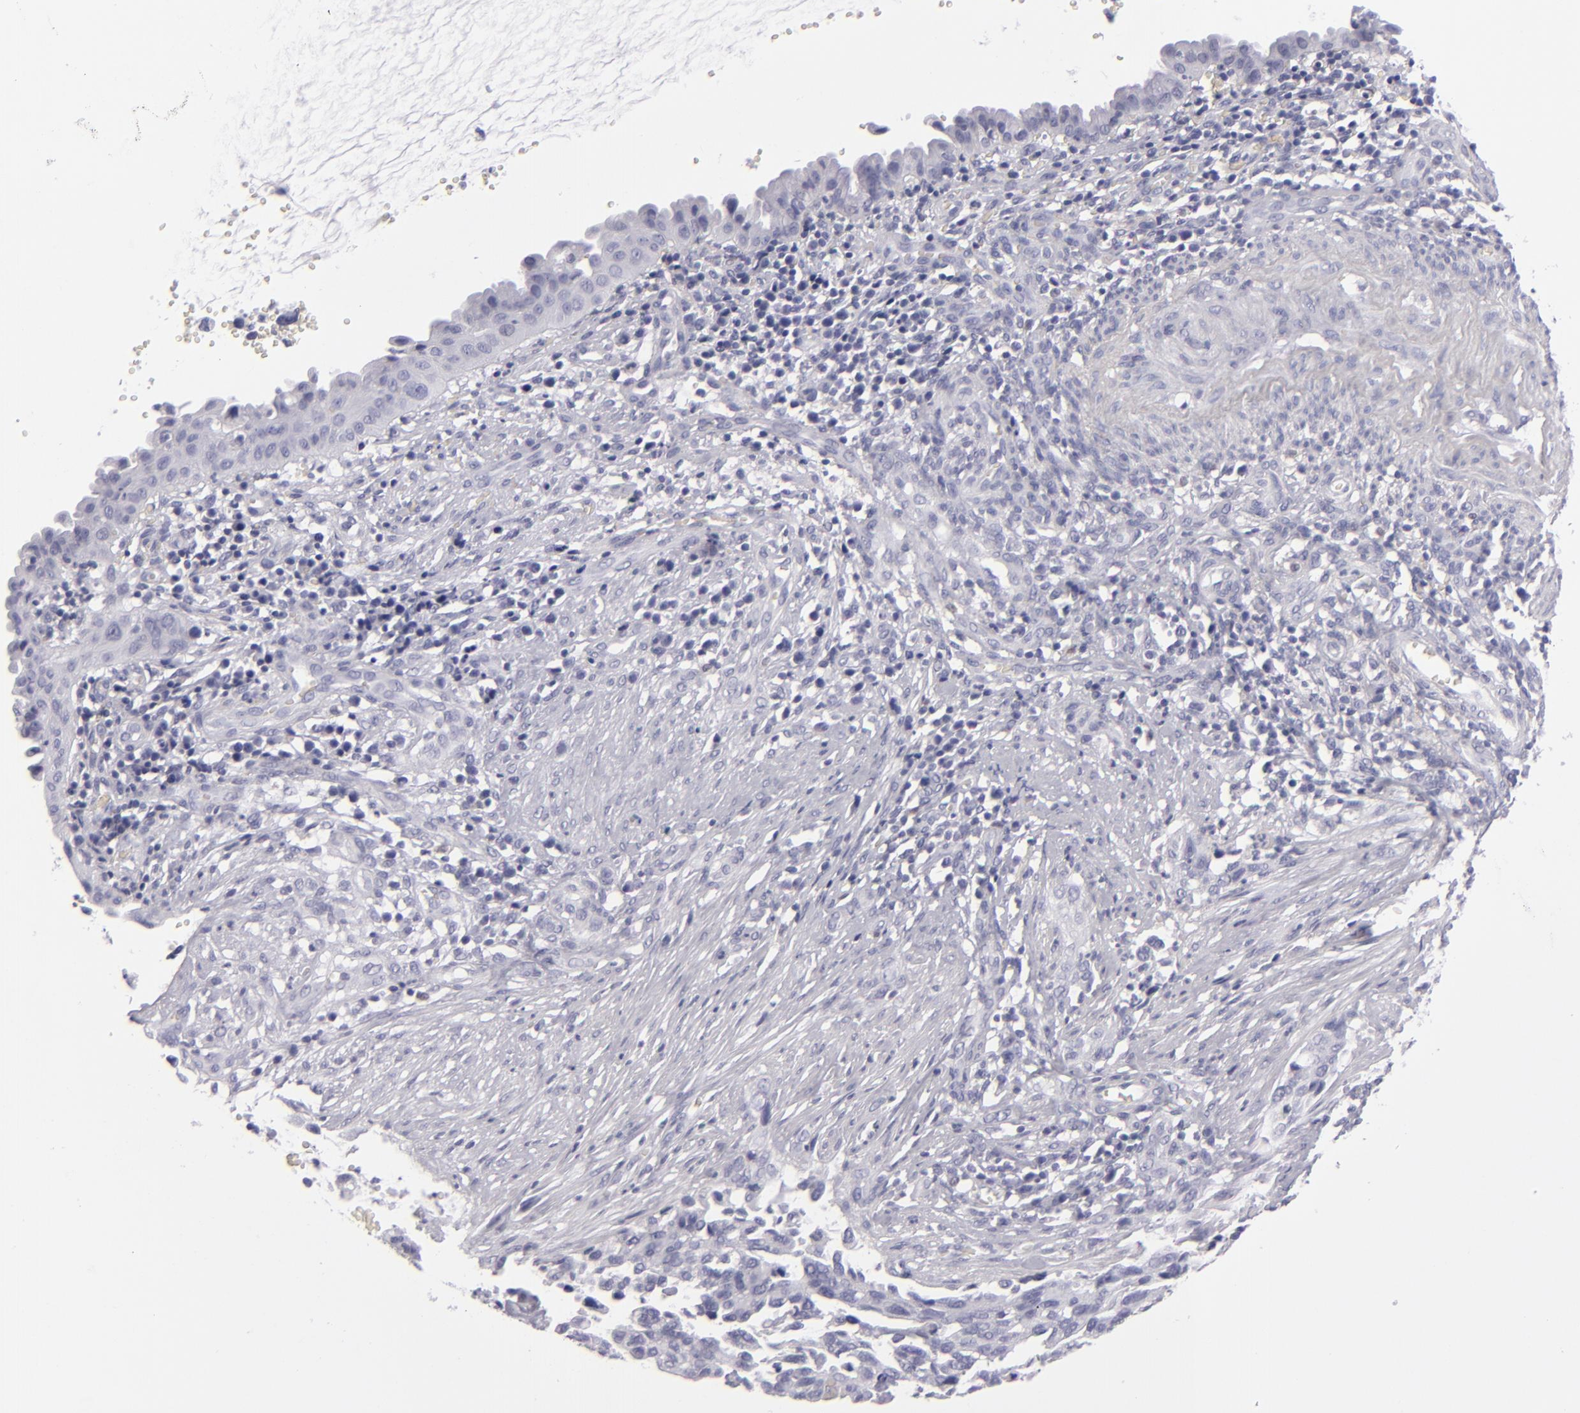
{"staining": {"intensity": "negative", "quantity": "none", "location": "none"}, "tissue": "cervical cancer", "cell_type": "Tumor cells", "image_type": "cancer", "snomed": [{"axis": "morphology", "description": "Normal tissue, NOS"}, {"axis": "morphology", "description": "Squamous cell carcinoma, NOS"}, {"axis": "topography", "description": "Cervix"}], "caption": "This is an immunohistochemistry (IHC) photomicrograph of human cervical cancer (squamous cell carcinoma). There is no staining in tumor cells.", "gene": "F13A1", "patient": {"sex": "female", "age": 45}}